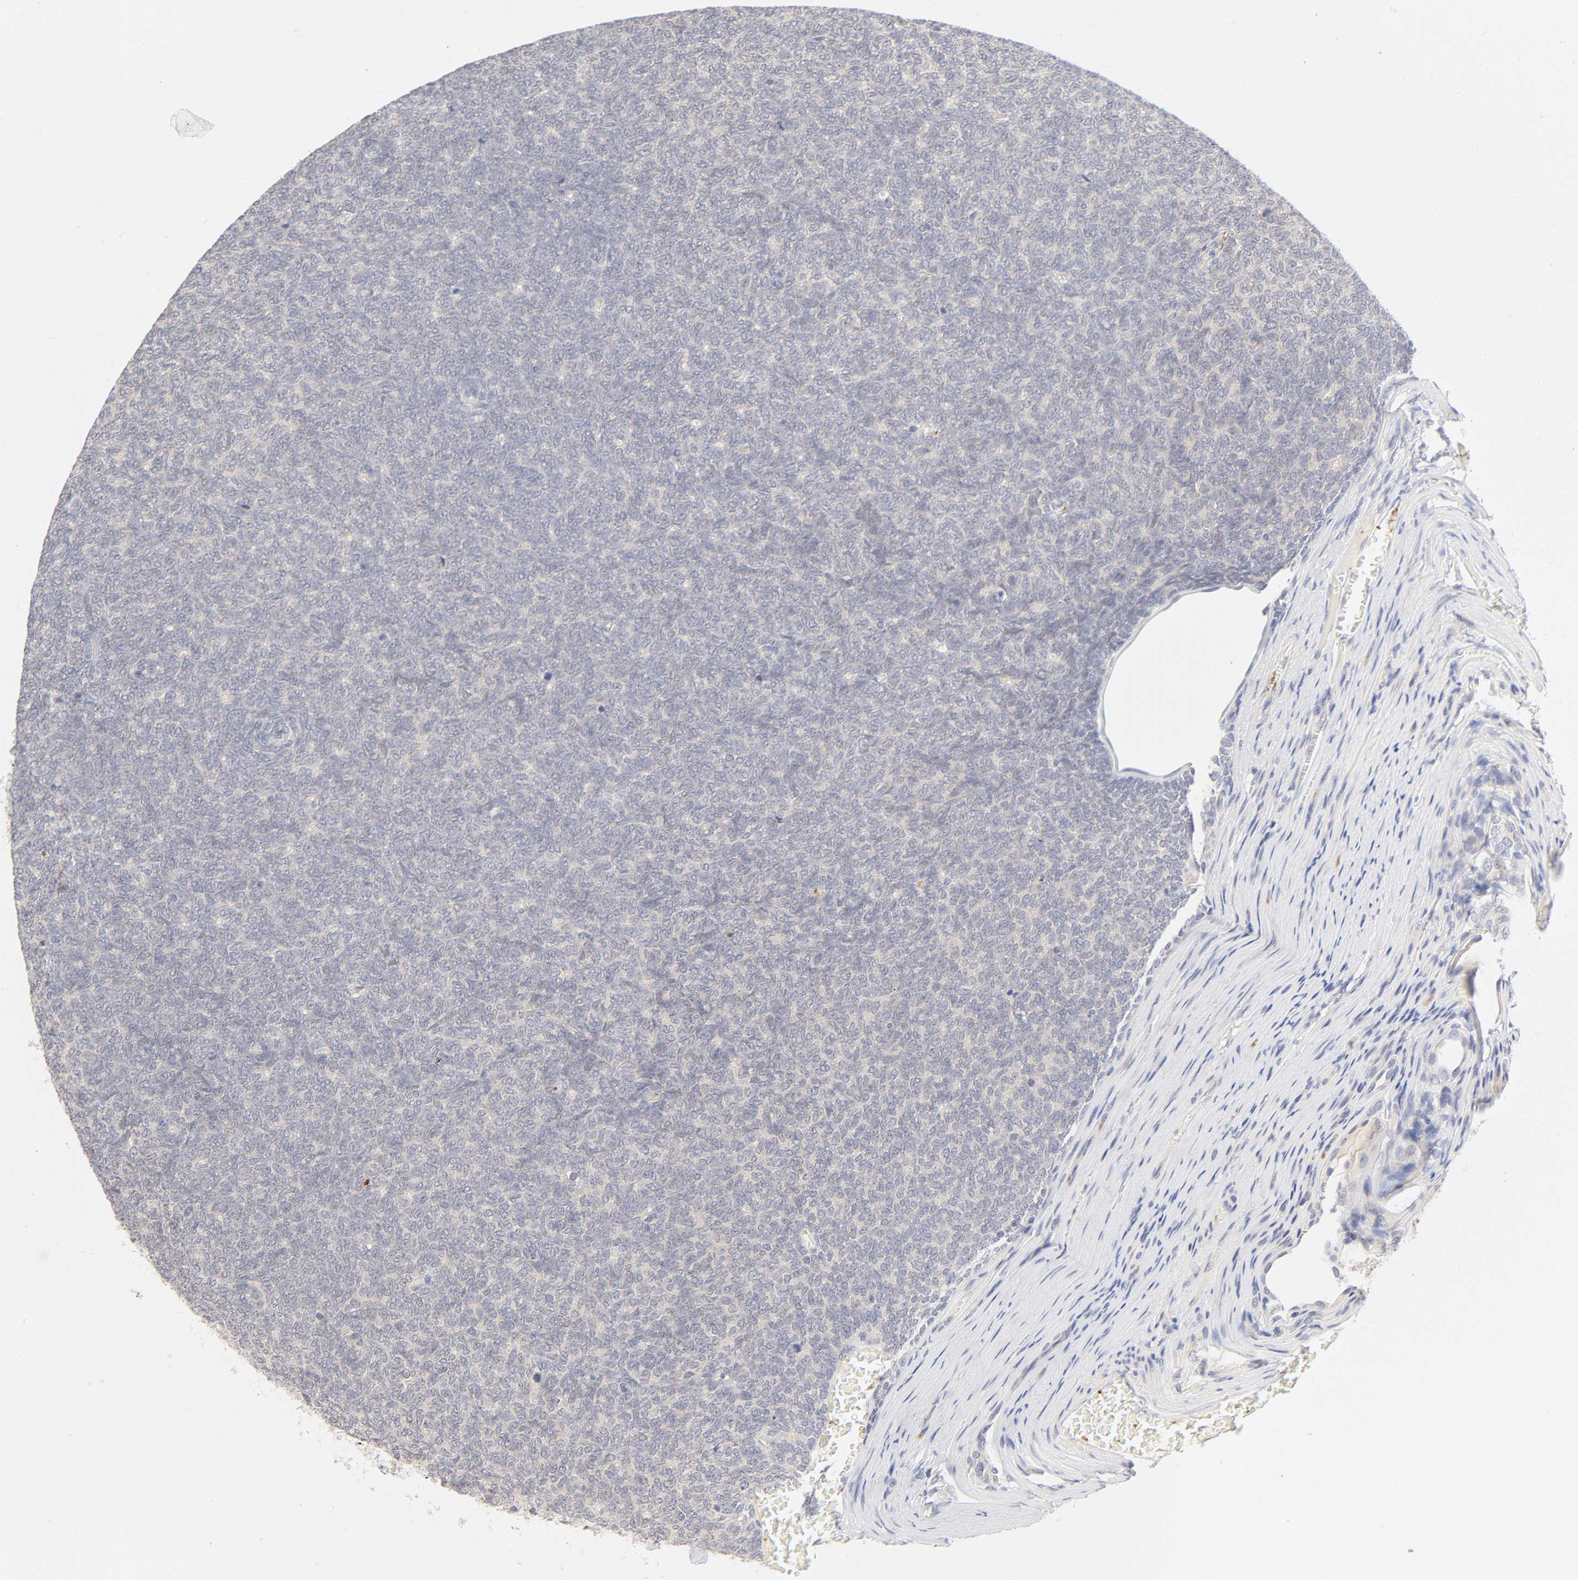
{"staining": {"intensity": "negative", "quantity": "none", "location": "none"}, "tissue": "renal cancer", "cell_type": "Tumor cells", "image_type": "cancer", "snomed": [{"axis": "morphology", "description": "Neoplasm, malignant, NOS"}, {"axis": "topography", "description": "Kidney"}], "caption": "IHC micrograph of neoplastic tissue: neoplasm (malignant) (renal) stained with DAB displays no significant protein positivity in tumor cells. (DAB immunohistochemistry with hematoxylin counter stain).", "gene": "CYP4B1", "patient": {"sex": "male", "age": 28}}